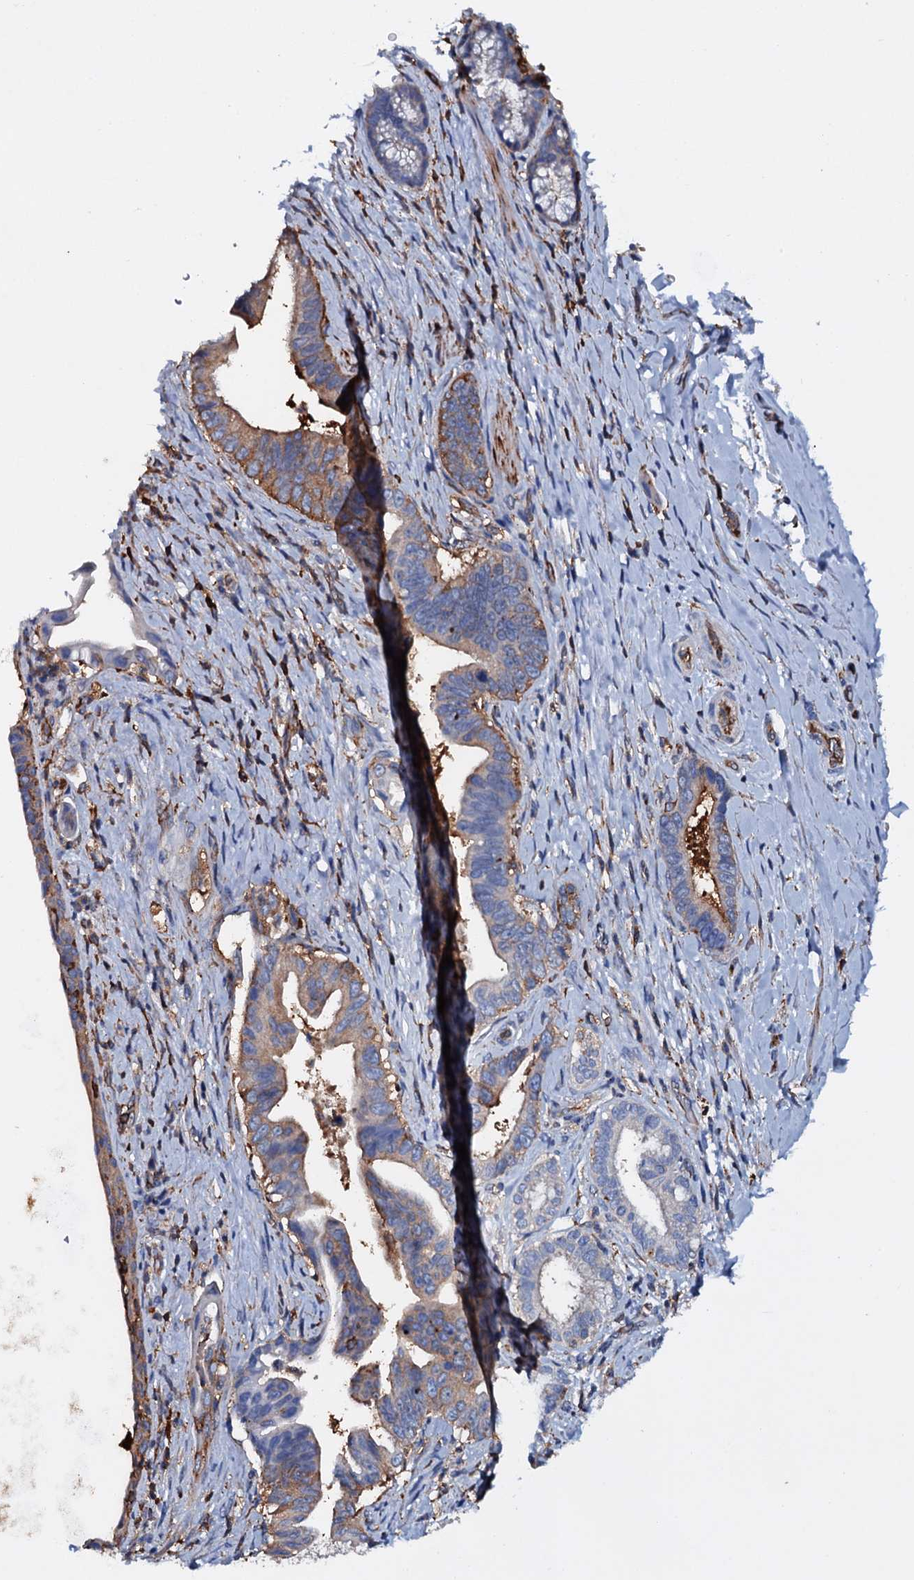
{"staining": {"intensity": "weak", "quantity": "25%-75%", "location": "cytoplasmic/membranous"}, "tissue": "pancreatic cancer", "cell_type": "Tumor cells", "image_type": "cancer", "snomed": [{"axis": "morphology", "description": "Adenocarcinoma, NOS"}, {"axis": "topography", "description": "Pancreas"}], "caption": "This is an image of immunohistochemistry staining of pancreatic cancer, which shows weak positivity in the cytoplasmic/membranous of tumor cells.", "gene": "MS4A4E", "patient": {"sex": "female", "age": 55}}